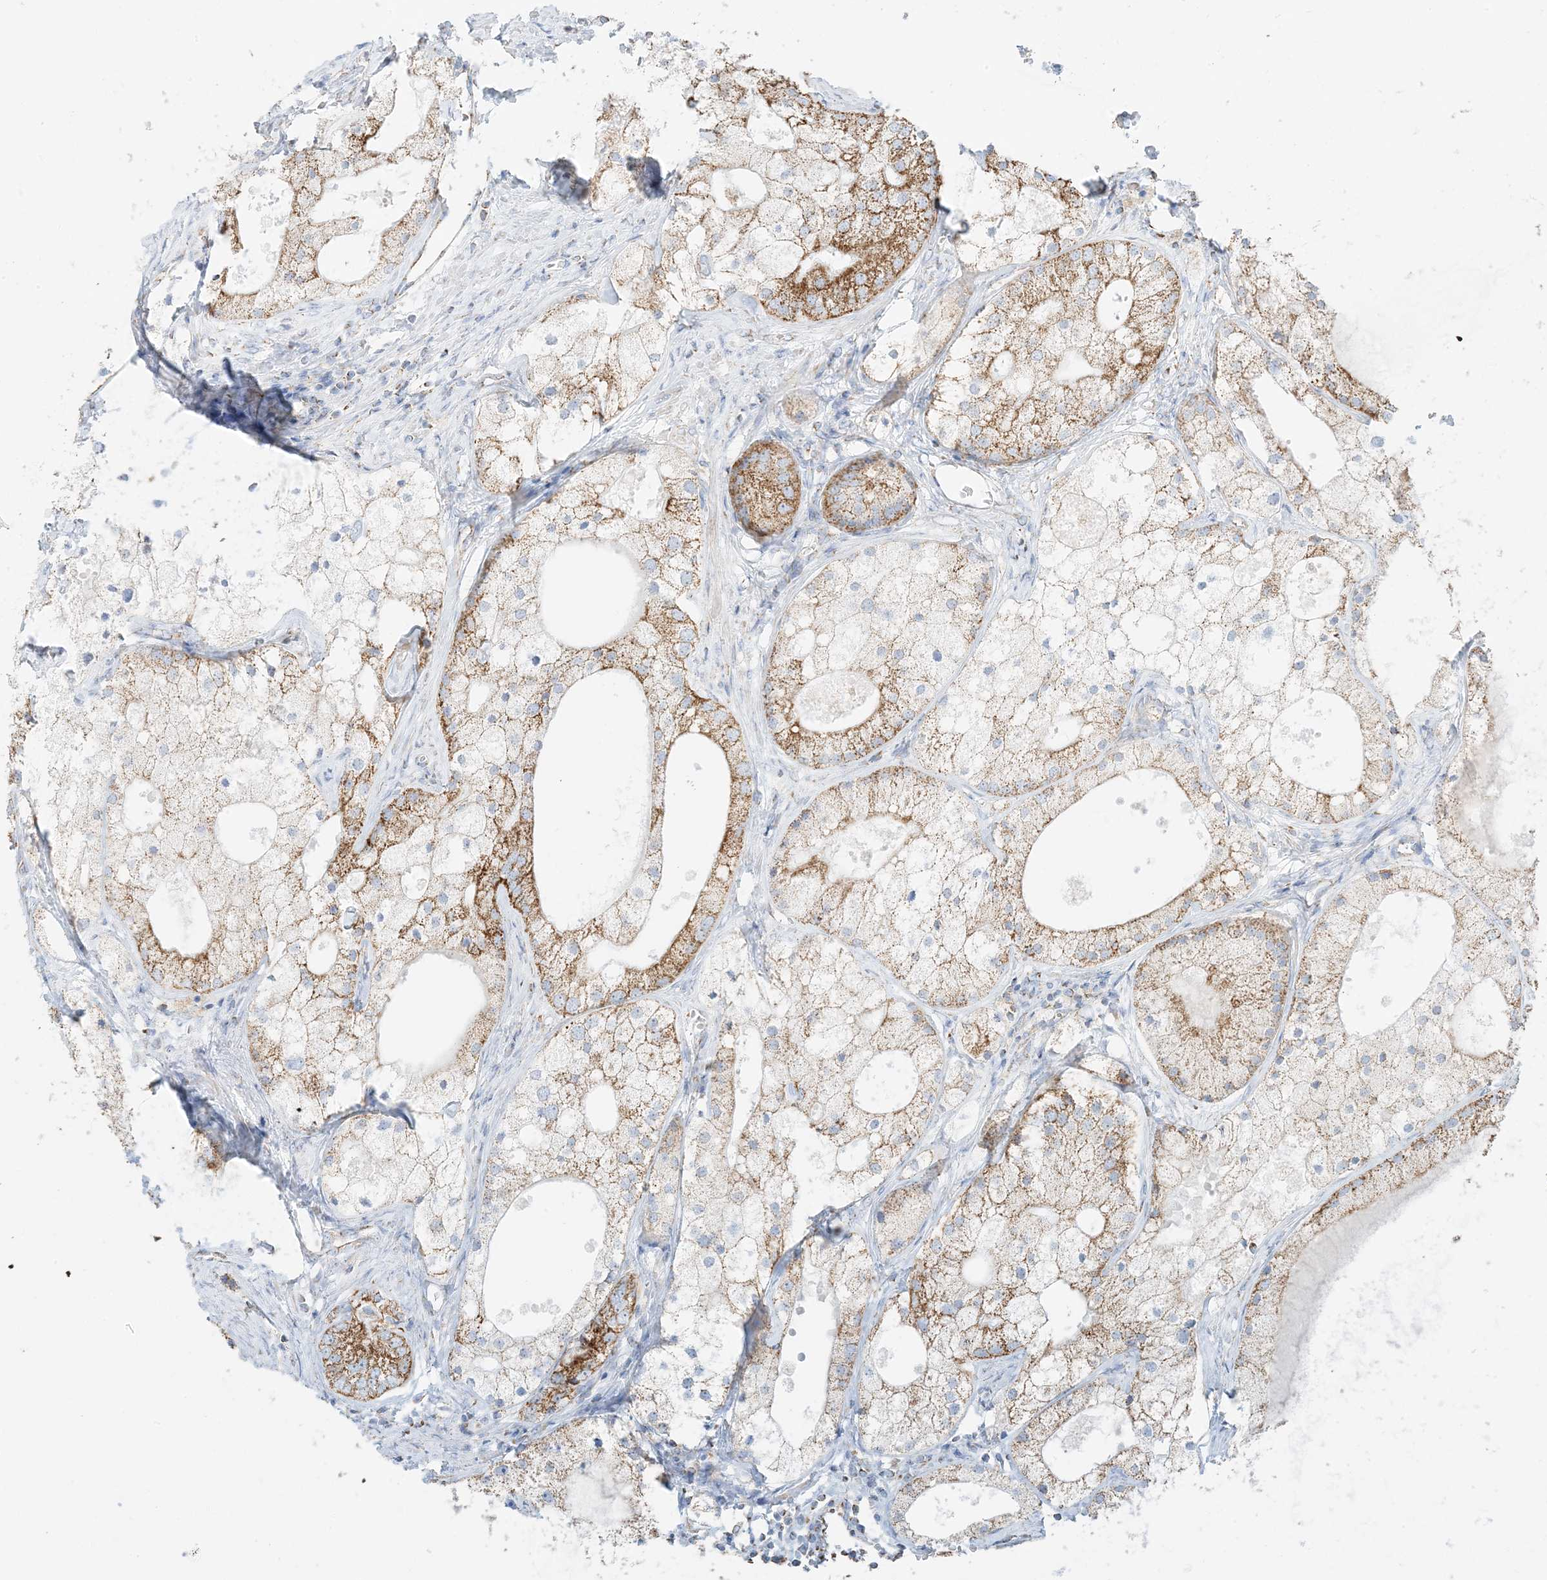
{"staining": {"intensity": "strong", "quantity": "25%-75%", "location": "cytoplasmic/membranous"}, "tissue": "prostate cancer", "cell_type": "Tumor cells", "image_type": "cancer", "snomed": [{"axis": "morphology", "description": "Adenocarcinoma, Low grade"}, {"axis": "topography", "description": "Prostate"}], "caption": "This histopathology image shows immunohistochemistry staining of low-grade adenocarcinoma (prostate), with high strong cytoplasmic/membranous staining in approximately 25%-75% of tumor cells.", "gene": "CAPN13", "patient": {"sex": "male", "age": 69}}